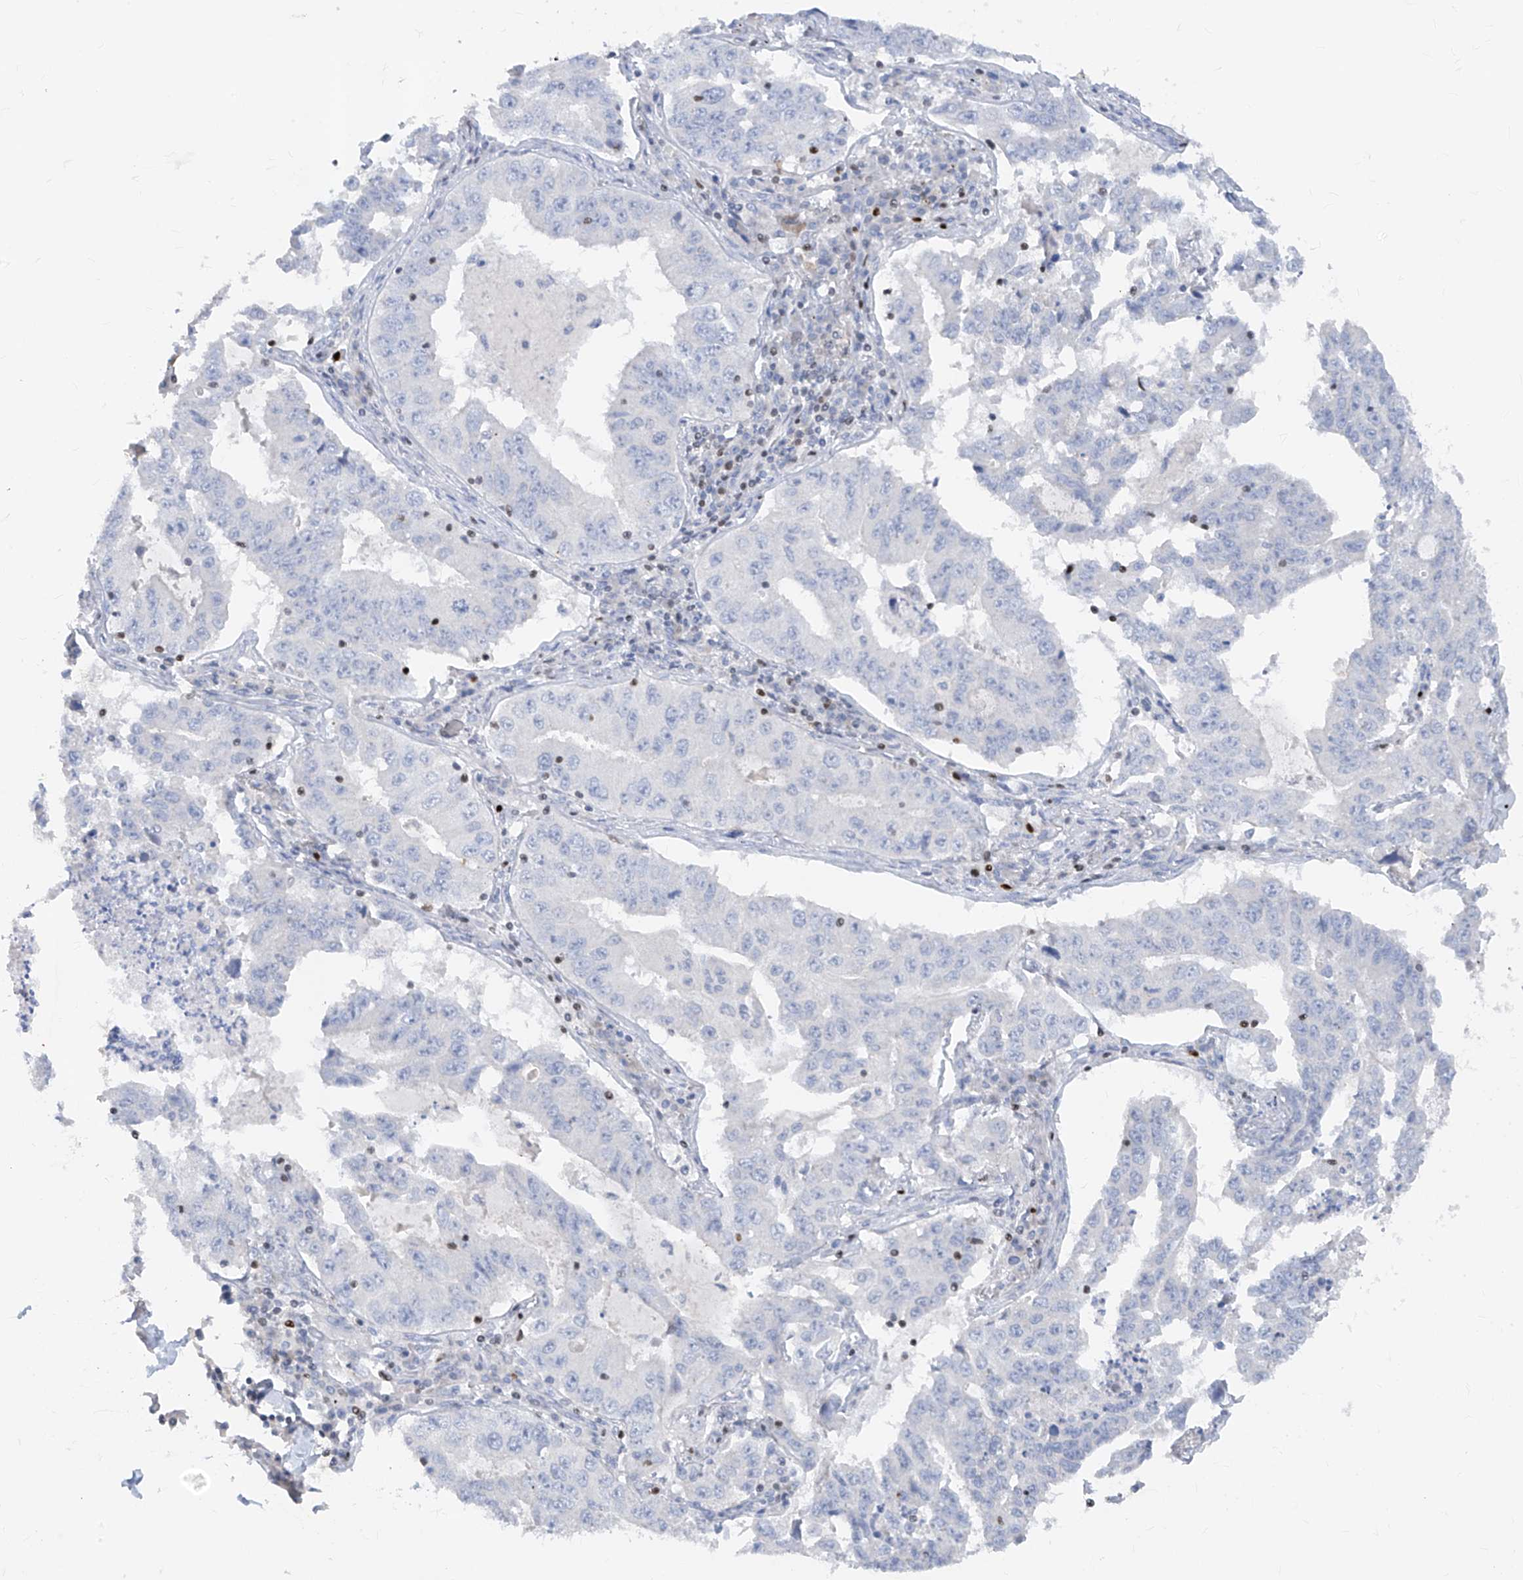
{"staining": {"intensity": "negative", "quantity": "none", "location": "none"}, "tissue": "lung cancer", "cell_type": "Tumor cells", "image_type": "cancer", "snomed": [{"axis": "morphology", "description": "Adenocarcinoma, NOS"}, {"axis": "topography", "description": "Lung"}], "caption": "The histopathology image reveals no significant positivity in tumor cells of lung cancer.", "gene": "TBX21", "patient": {"sex": "female", "age": 51}}